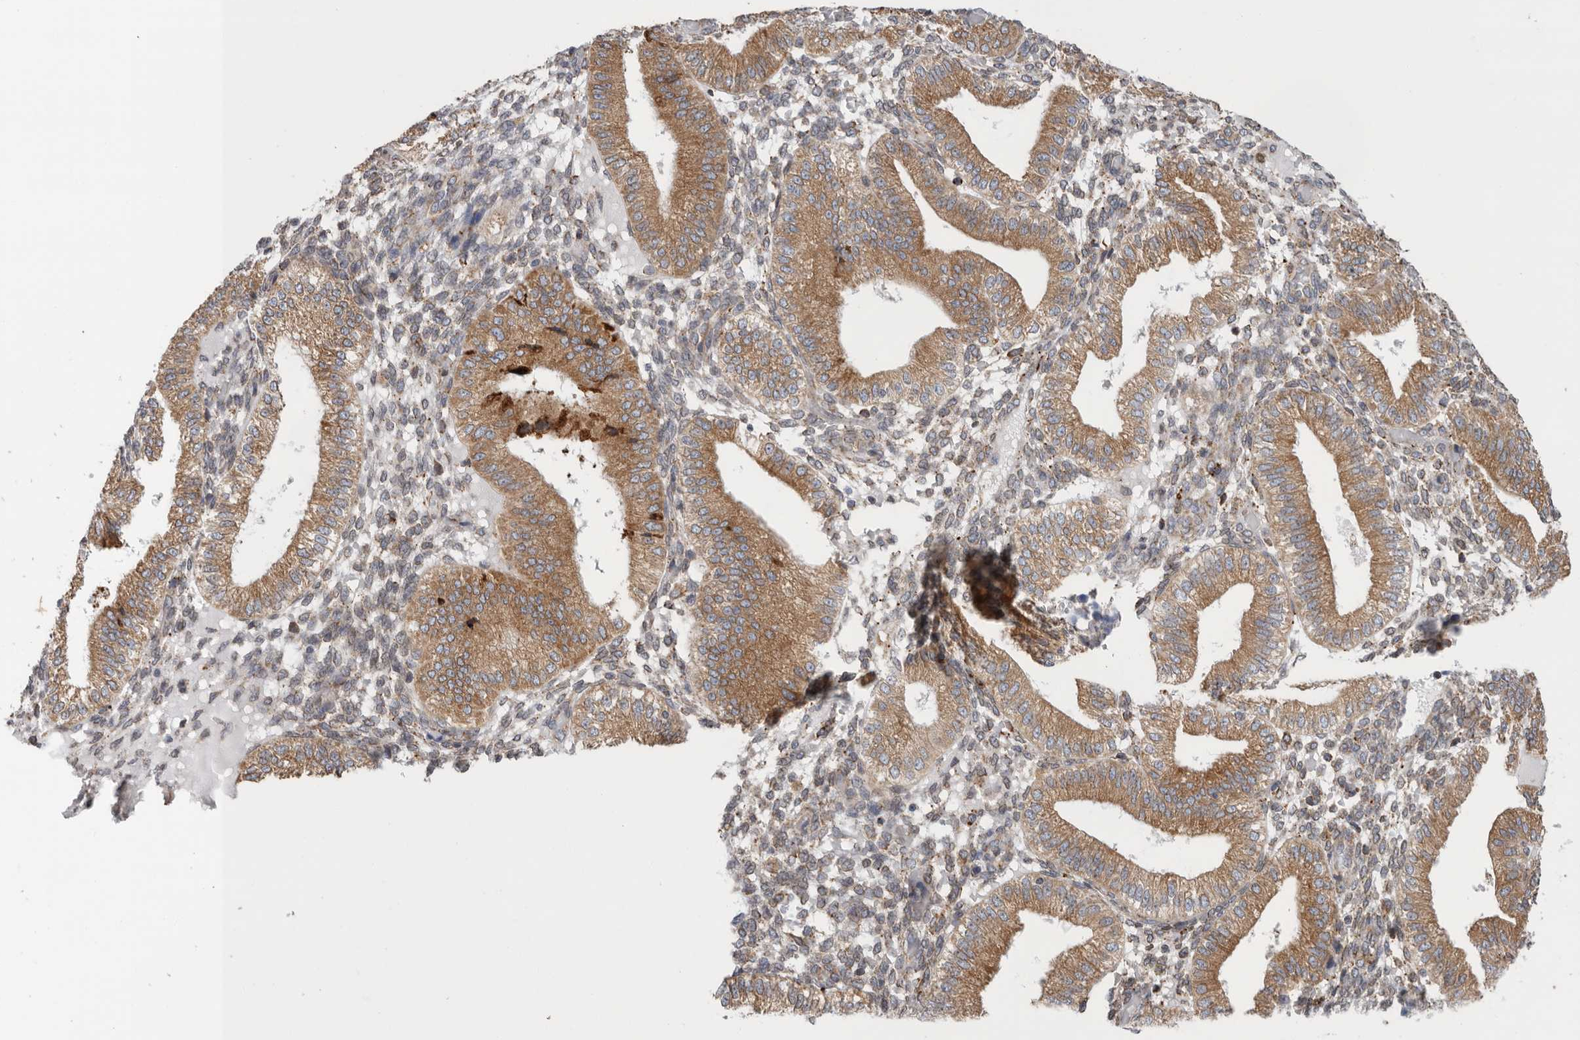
{"staining": {"intensity": "weak", "quantity": "25%-75%", "location": "cytoplasmic/membranous"}, "tissue": "endometrium", "cell_type": "Cells in endometrial stroma", "image_type": "normal", "snomed": [{"axis": "morphology", "description": "Normal tissue, NOS"}, {"axis": "topography", "description": "Endometrium"}], "caption": "DAB immunohistochemical staining of benign human endometrium displays weak cytoplasmic/membranous protein positivity in approximately 25%-75% of cells in endometrial stroma.", "gene": "GANAB", "patient": {"sex": "female", "age": 39}}